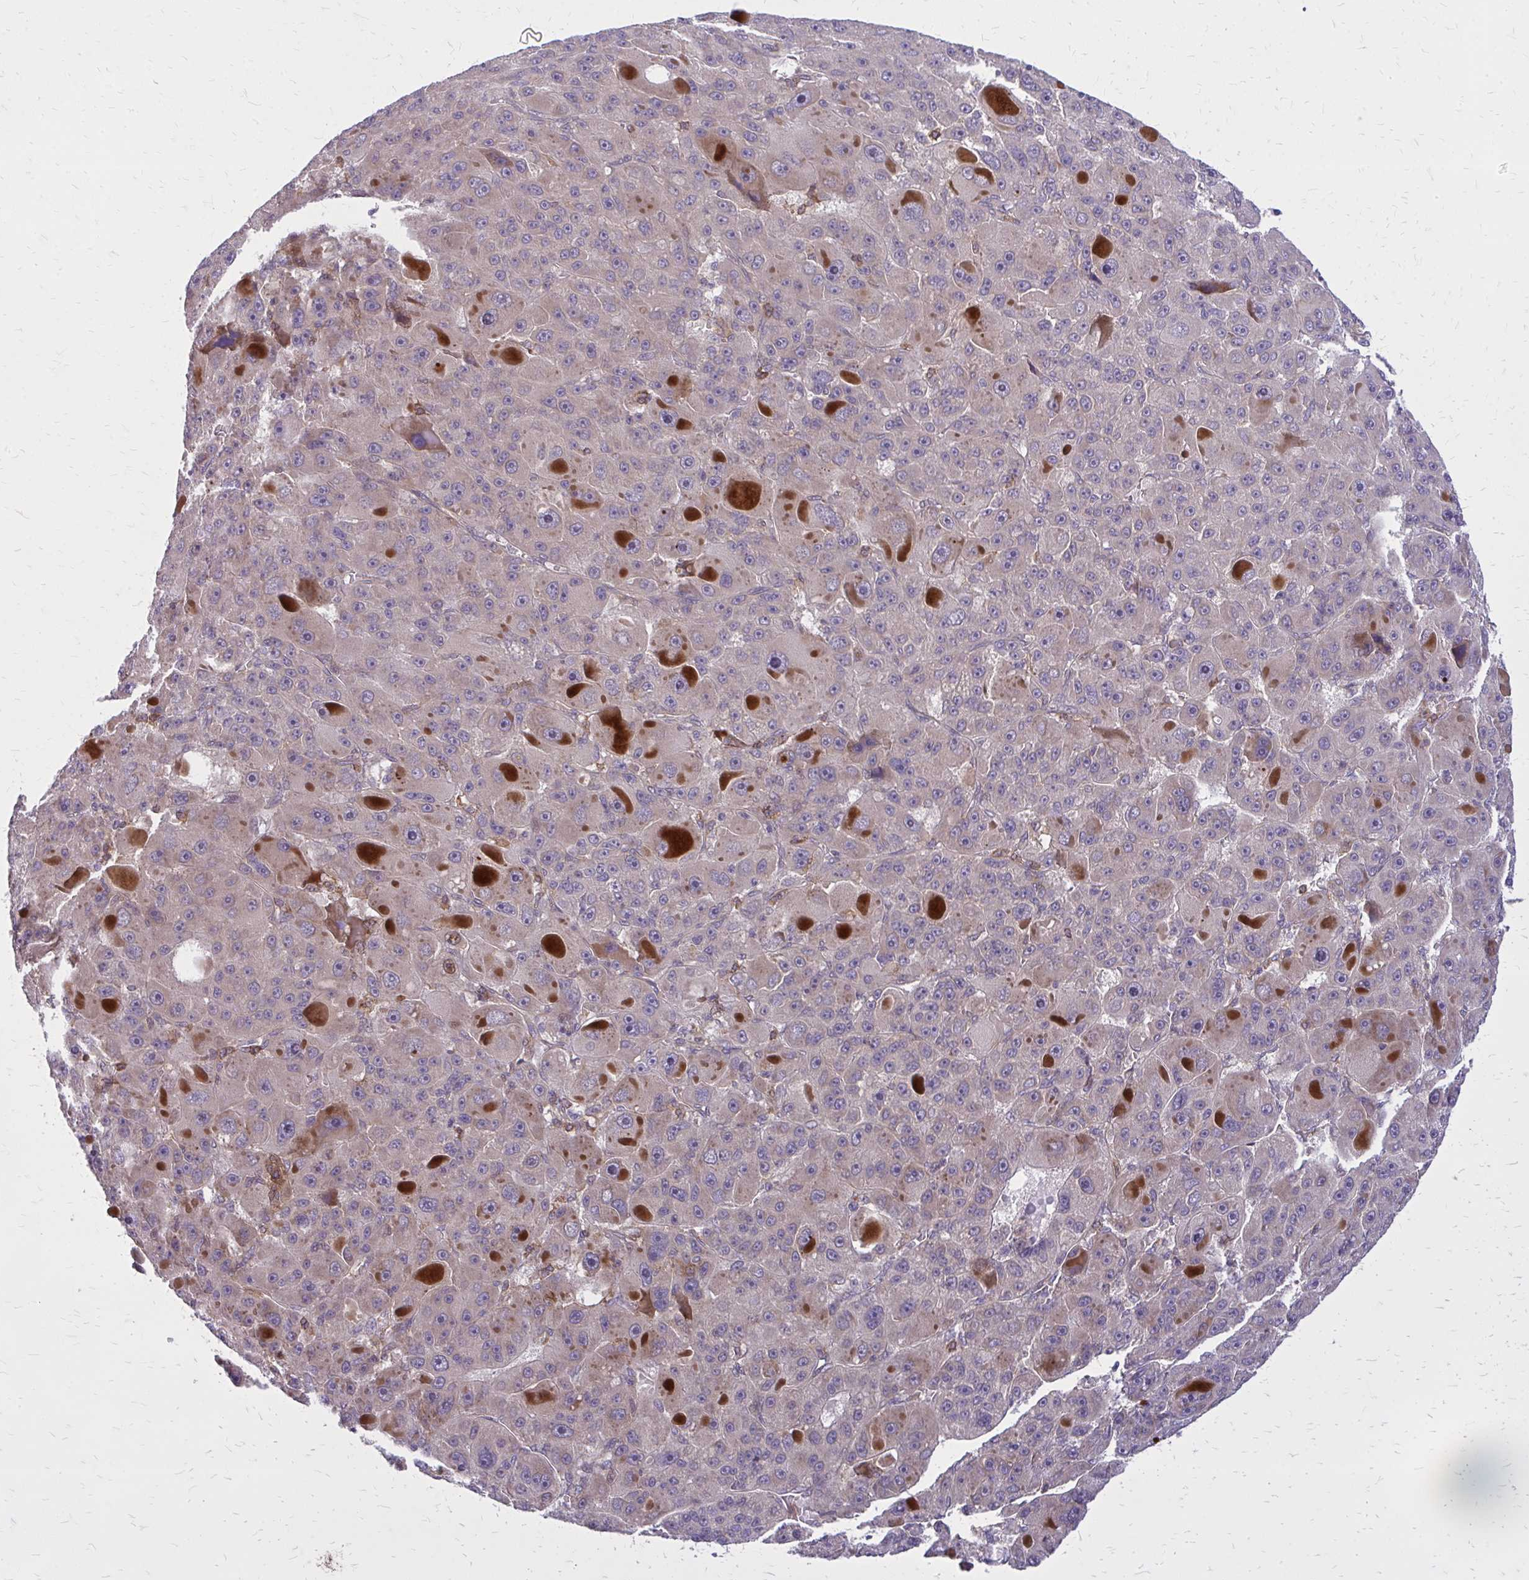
{"staining": {"intensity": "negative", "quantity": "none", "location": "none"}, "tissue": "liver cancer", "cell_type": "Tumor cells", "image_type": "cancer", "snomed": [{"axis": "morphology", "description": "Carcinoma, Hepatocellular, NOS"}, {"axis": "topography", "description": "Liver"}], "caption": "High power microscopy image of an immunohistochemistry image of liver cancer, revealing no significant staining in tumor cells. (DAB immunohistochemistry with hematoxylin counter stain).", "gene": "OXNAD1", "patient": {"sex": "male", "age": 76}}